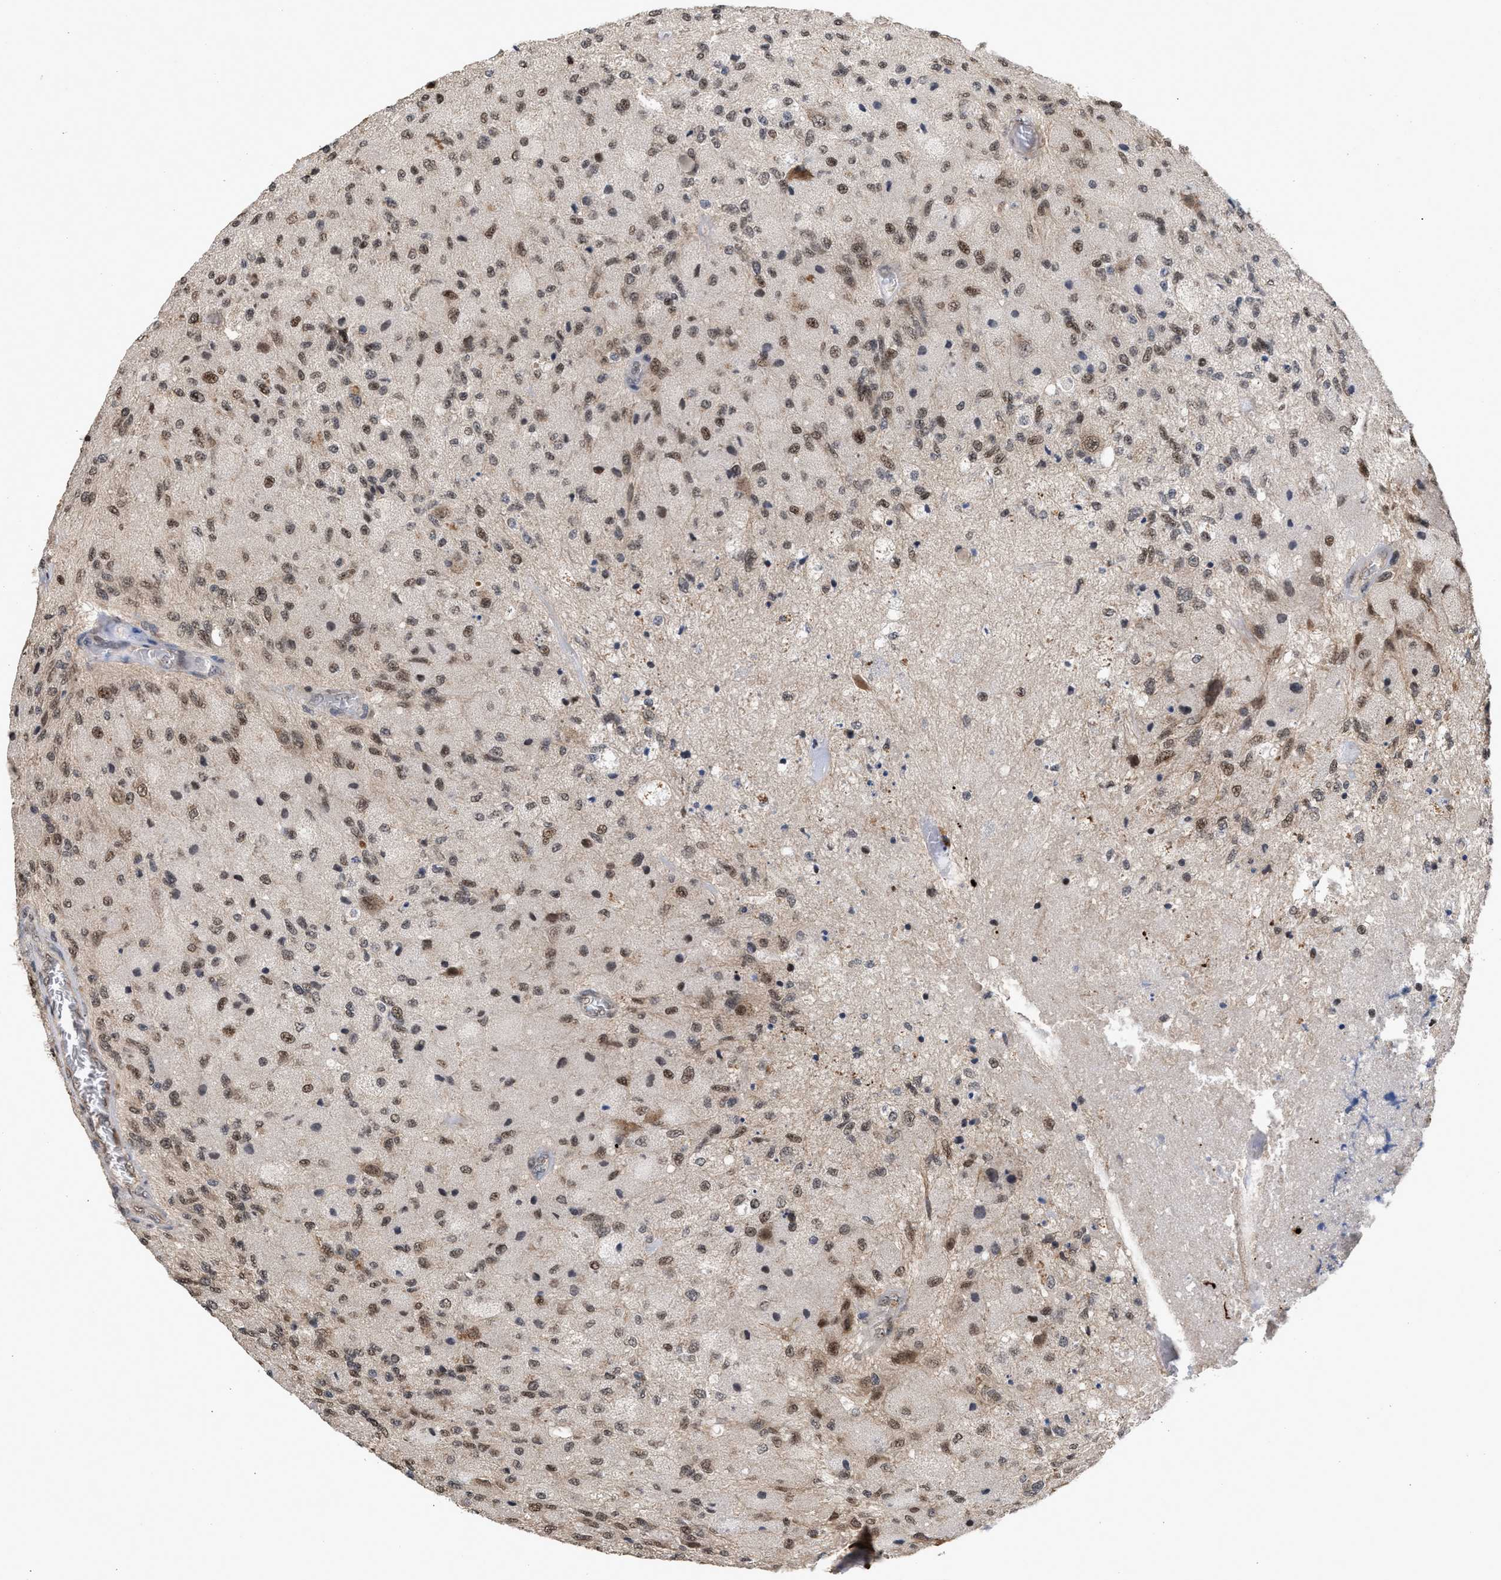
{"staining": {"intensity": "weak", "quantity": ">75%", "location": "nuclear"}, "tissue": "glioma", "cell_type": "Tumor cells", "image_type": "cancer", "snomed": [{"axis": "morphology", "description": "Normal tissue, NOS"}, {"axis": "morphology", "description": "Glioma, malignant, High grade"}, {"axis": "topography", "description": "Cerebral cortex"}], "caption": "Protein expression analysis of human malignant glioma (high-grade) reveals weak nuclear staining in about >75% of tumor cells. (DAB = brown stain, brightfield microscopy at high magnification).", "gene": "MKNK2", "patient": {"sex": "male", "age": 77}}